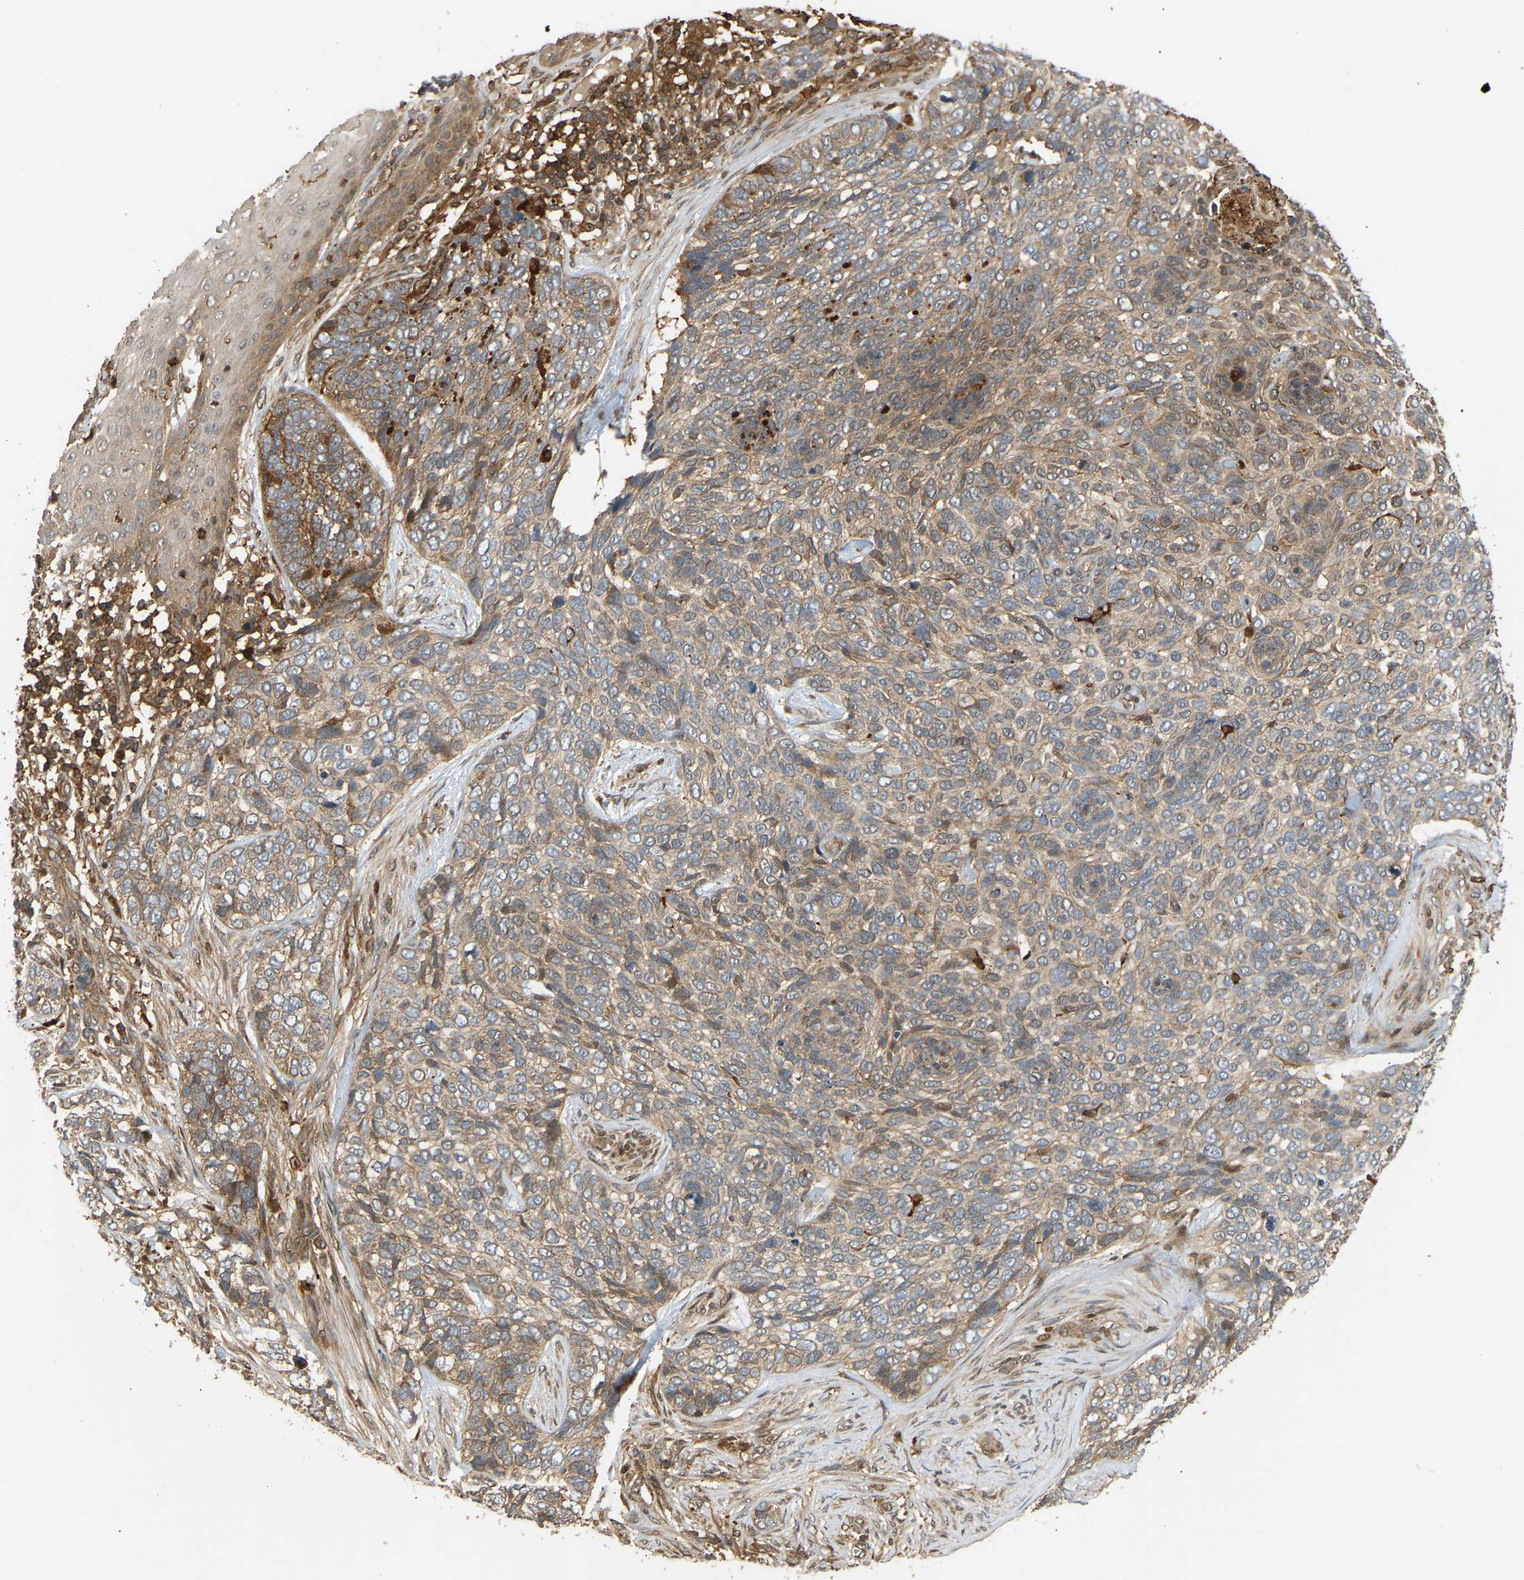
{"staining": {"intensity": "weak", "quantity": ">75%", "location": "cytoplasmic/membranous"}, "tissue": "skin cancer", "cell_type": "Tumor cells", "image_type": "cancer", "snomed": [{"axis": "morphology", "description": "Basal cell carcinoma"}, {"axis": "topography", "description": "Skin"}], "caption": "Protein staining shows weak cytoplasmic/membranous expression in approximately >75% of tumor cells in basal cell carcinoma (skin).", "gene": "GOPC", "patient": {"sex": "female", "age": 64}}